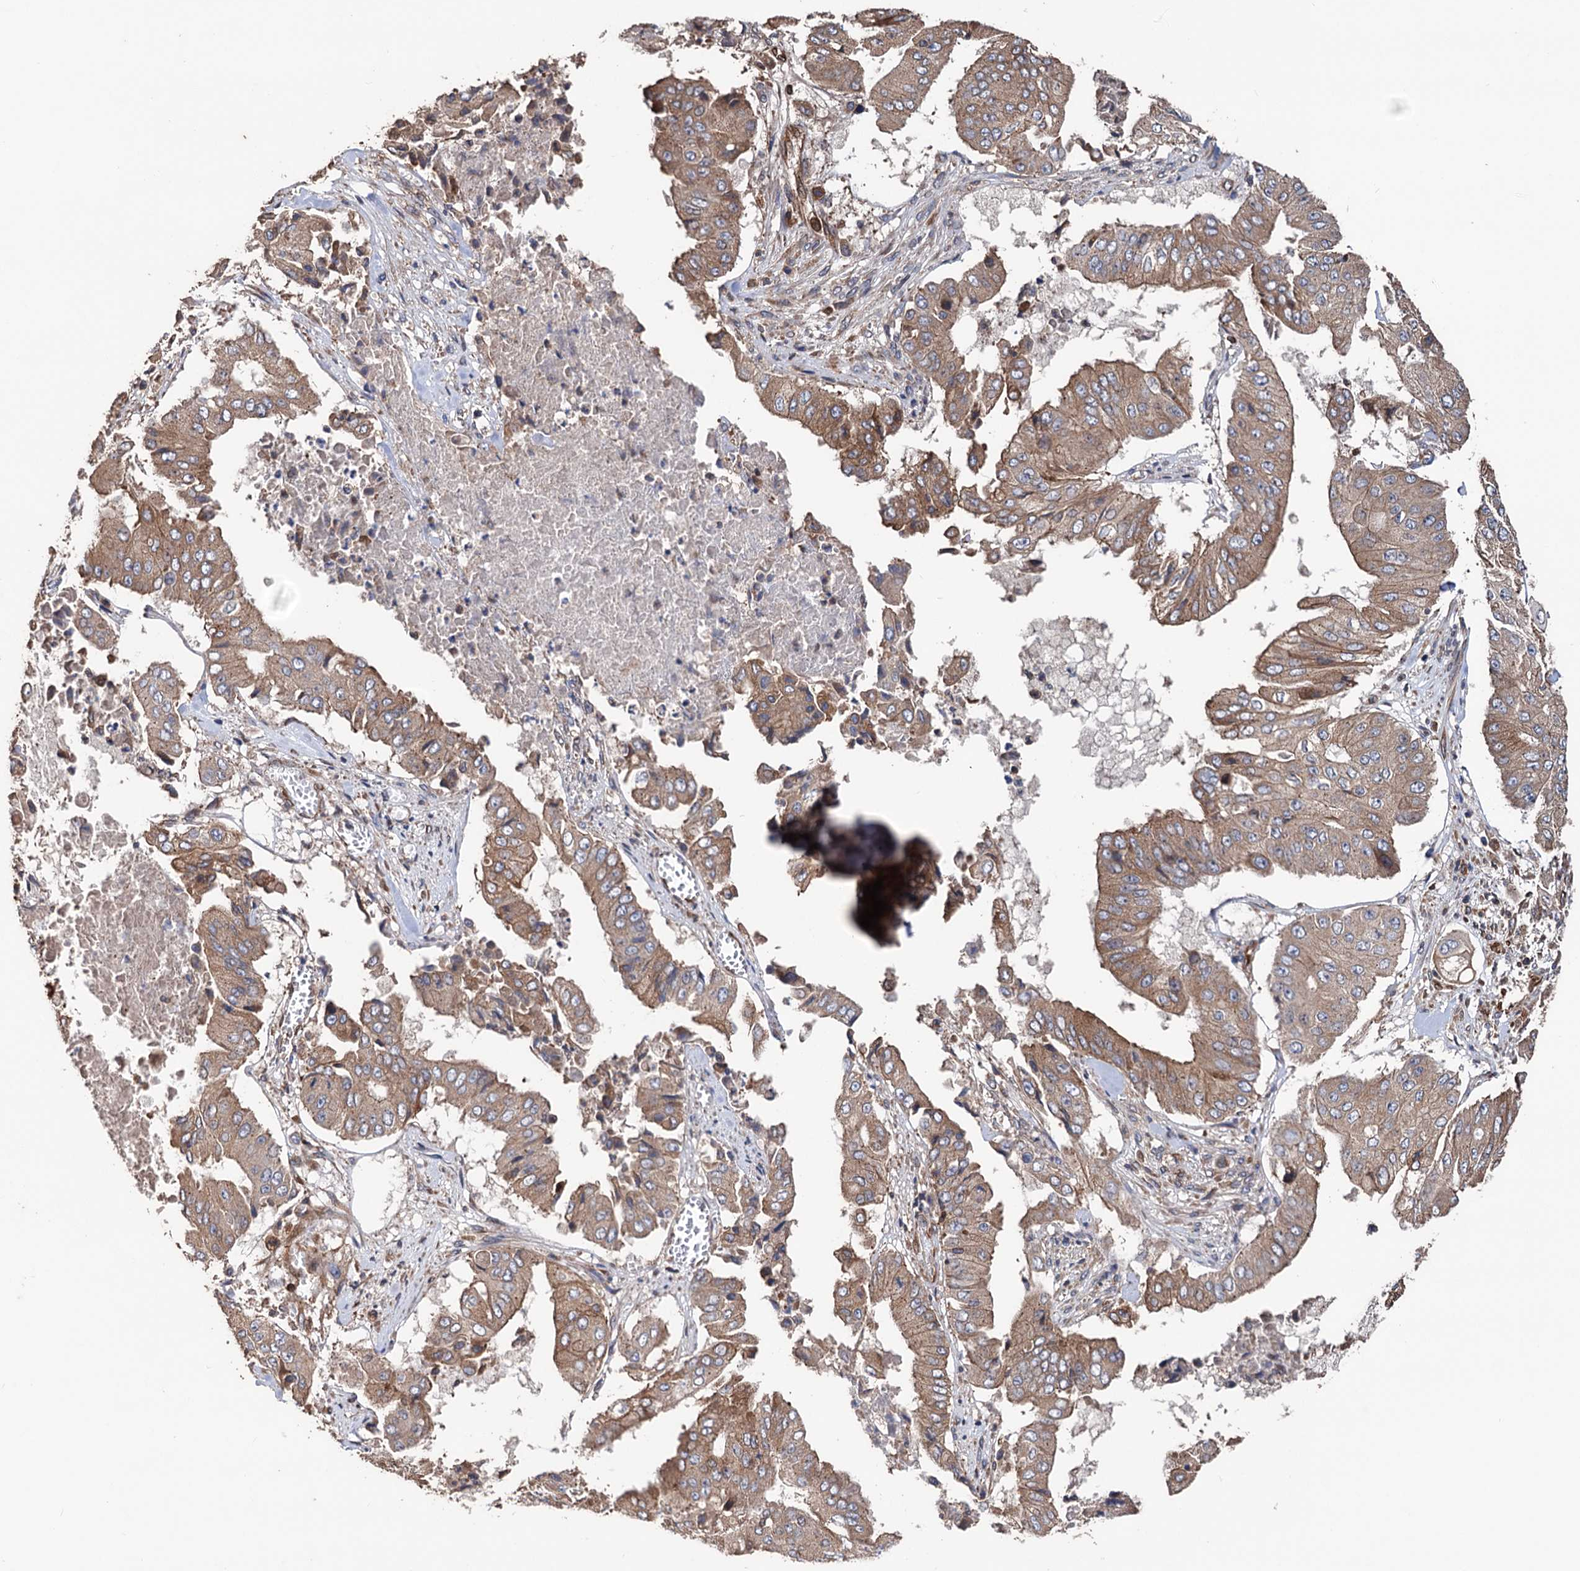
{"staining": {"intensity": "moderate", "quantity": ">75%", "location": "cytoplasmic/membranous"}, "tissue": "pancreatic cancer", "cell_type": "Tumor cells", "image_type": "cancer", "snomed": [{"axis": "morphology", "description": "Adenocarcinoma, NOS"}, {"axis": "topography", "description": "Pancreas"}], "caption": "High-power microscopy captured an IHC photomicrograph of pancreatic cancer, revealing moderate cytoplasmic/membranous staining in about >75% of tumor cells.", "gene": "STING1", "patient": {"sex": "female", "age": 77}}